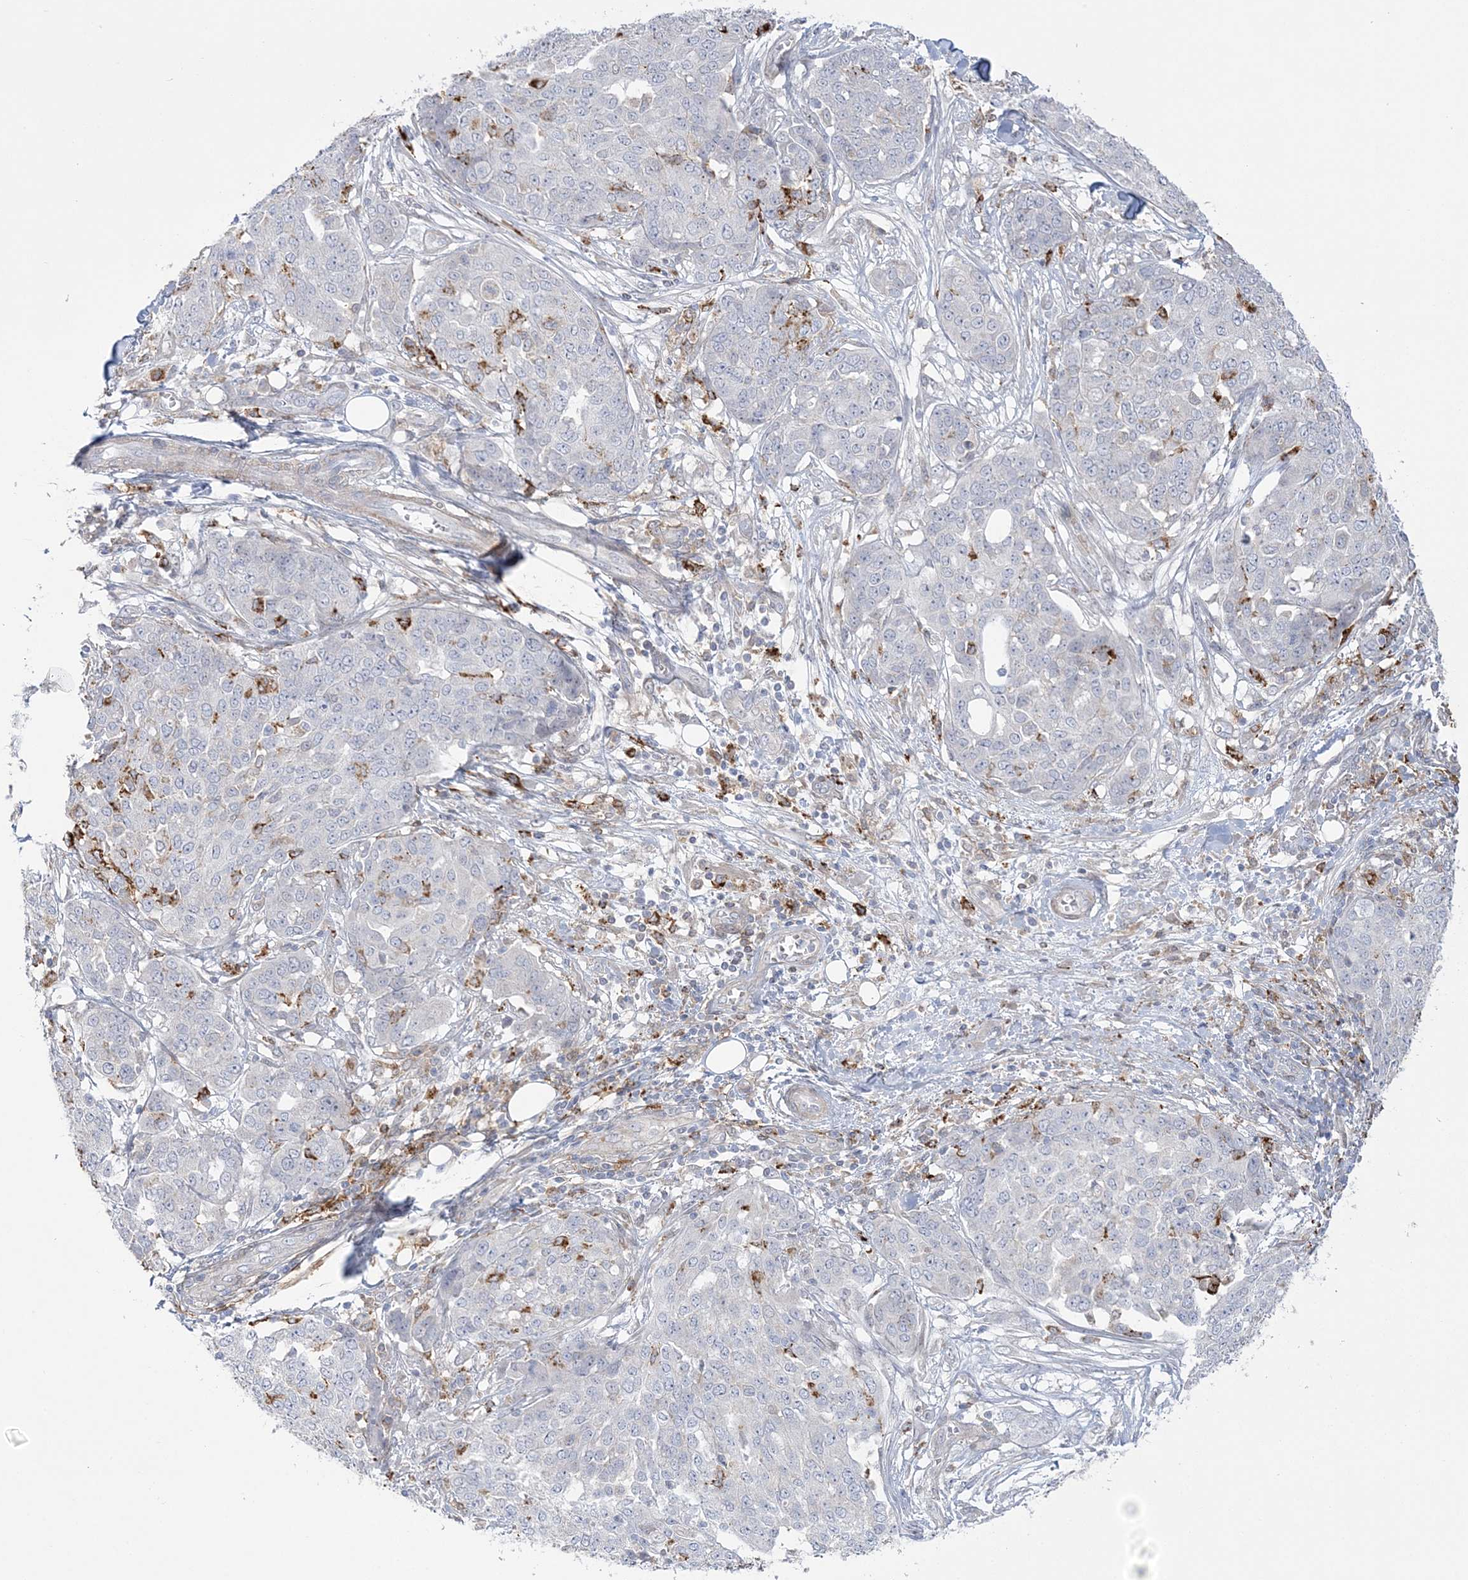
{"staining": {"intensity": "moderate", "quantity": "<25%", "location": "cytoplasmic/membranous"}, "tissue": "ovarian cancer", "cell_type": "Tumor cells", "image_type": "cancer", "snomed": [{"axis": "morphology", "description": "Cystadenocarcinoma, serous, NOS"}, {"axis": "topography", "description": "Soft tissue"}, {"axis": "topography", "description": "Ovary"}], "caption": "This is an image of immunohistochemistry staining of ovarian cancer, which shows moderate positivity in the cytoplasmic/membranous of tumor cells.", "gene": "HAAO", "patient": {"sex": "female", "age": 57}}